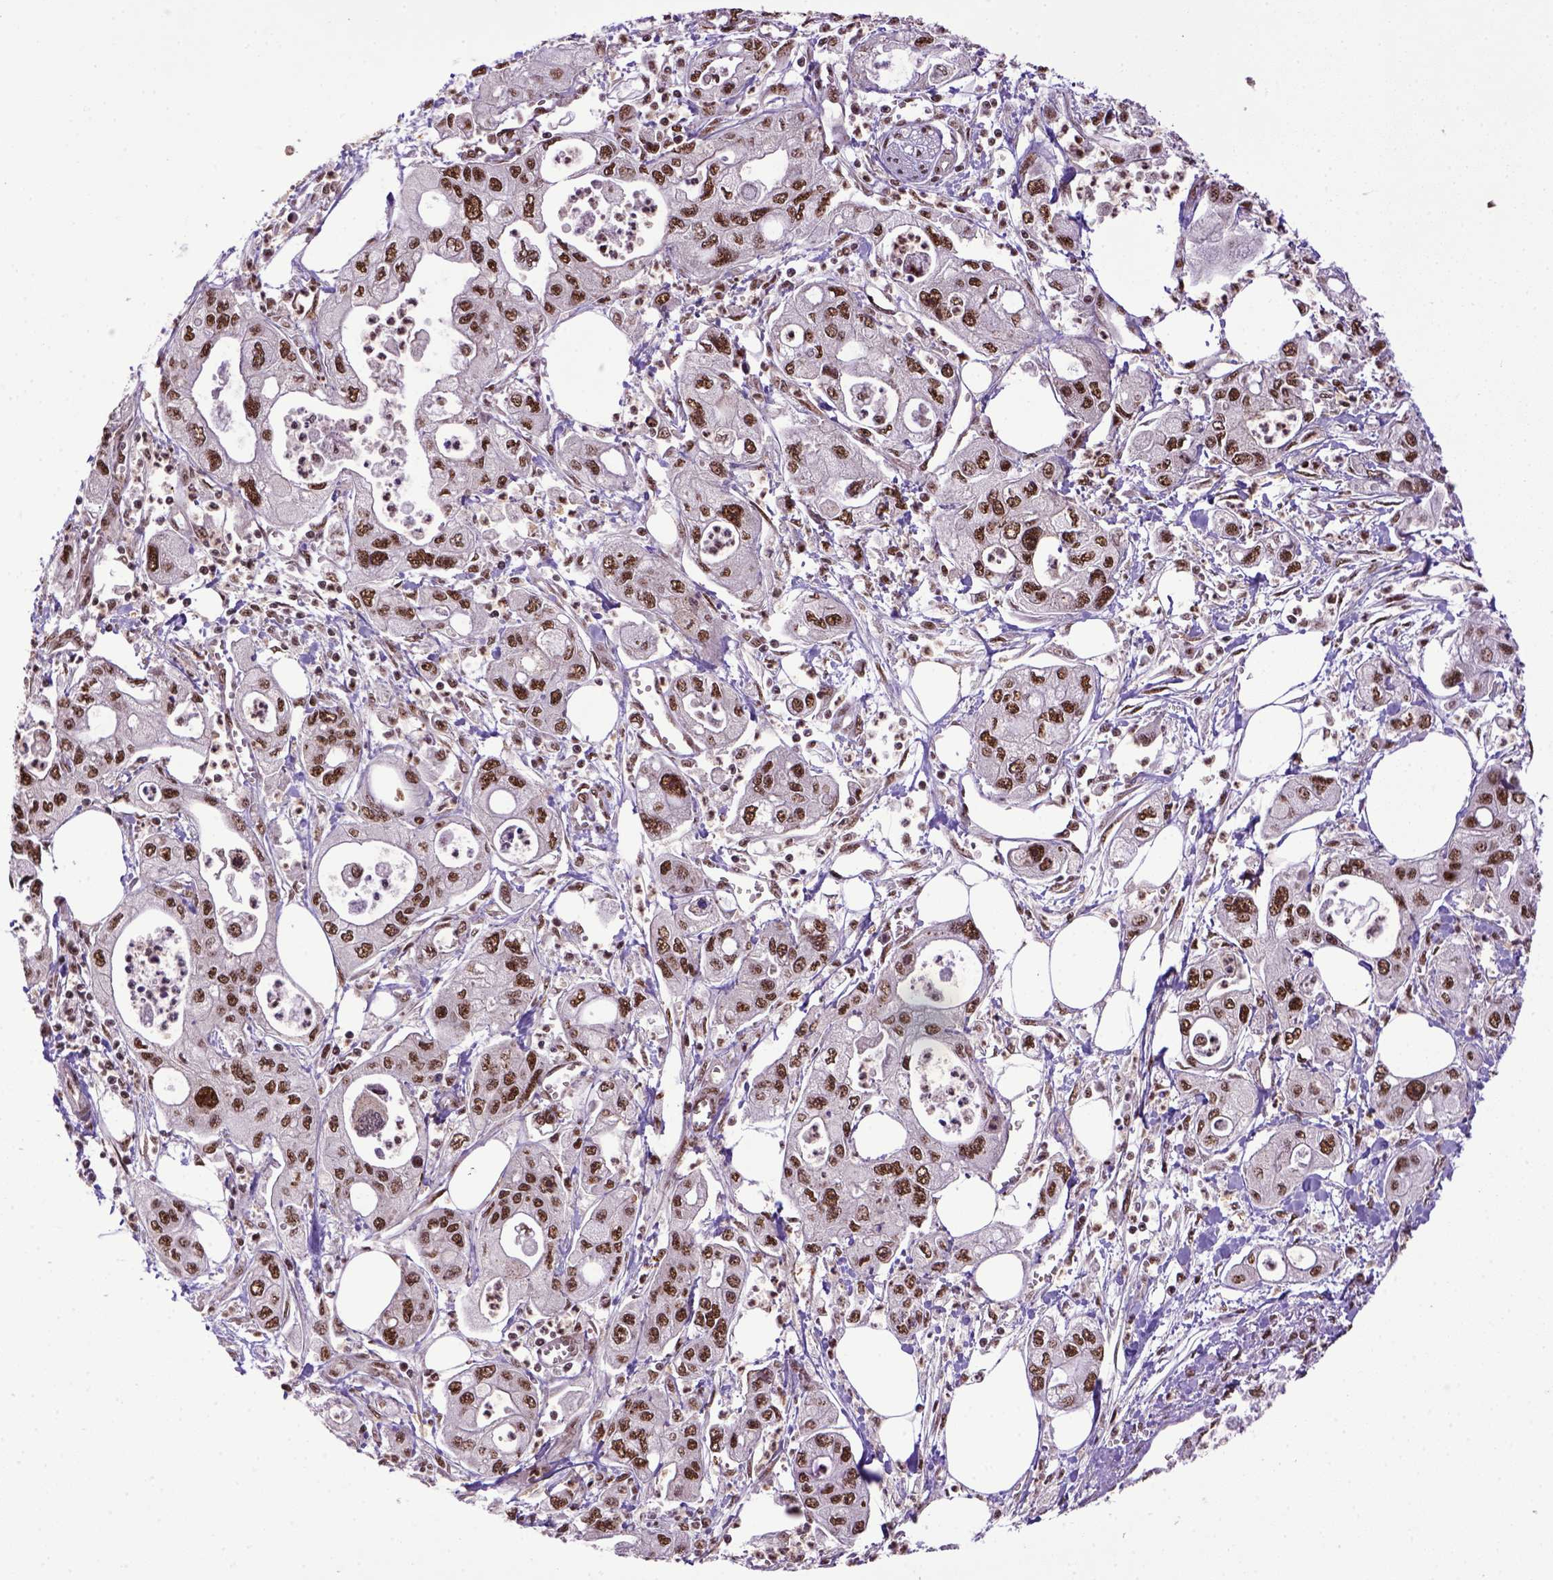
{"staining": {"intensity": "strong", "quantity": ">75%", "location": "nuclear"}, "tissue": "pancreatic cancer", "cell_type": "Tumor cells", "image_type": "cancer", "snomed": [{"axis": "morphology", "description": "Adenocarcinoma, NOS"}, {"axis": "topography", "description": "Pancreas"}], "caption": "The photomicrograph displays a brown stain indicating the presence of a protein in the nuclear of tumor cells in adenocarcinoma (pancreatic). Nuclei are stained in blue.", "gene": "PPIG", "patient": {"sex": "male", "age": 70}}